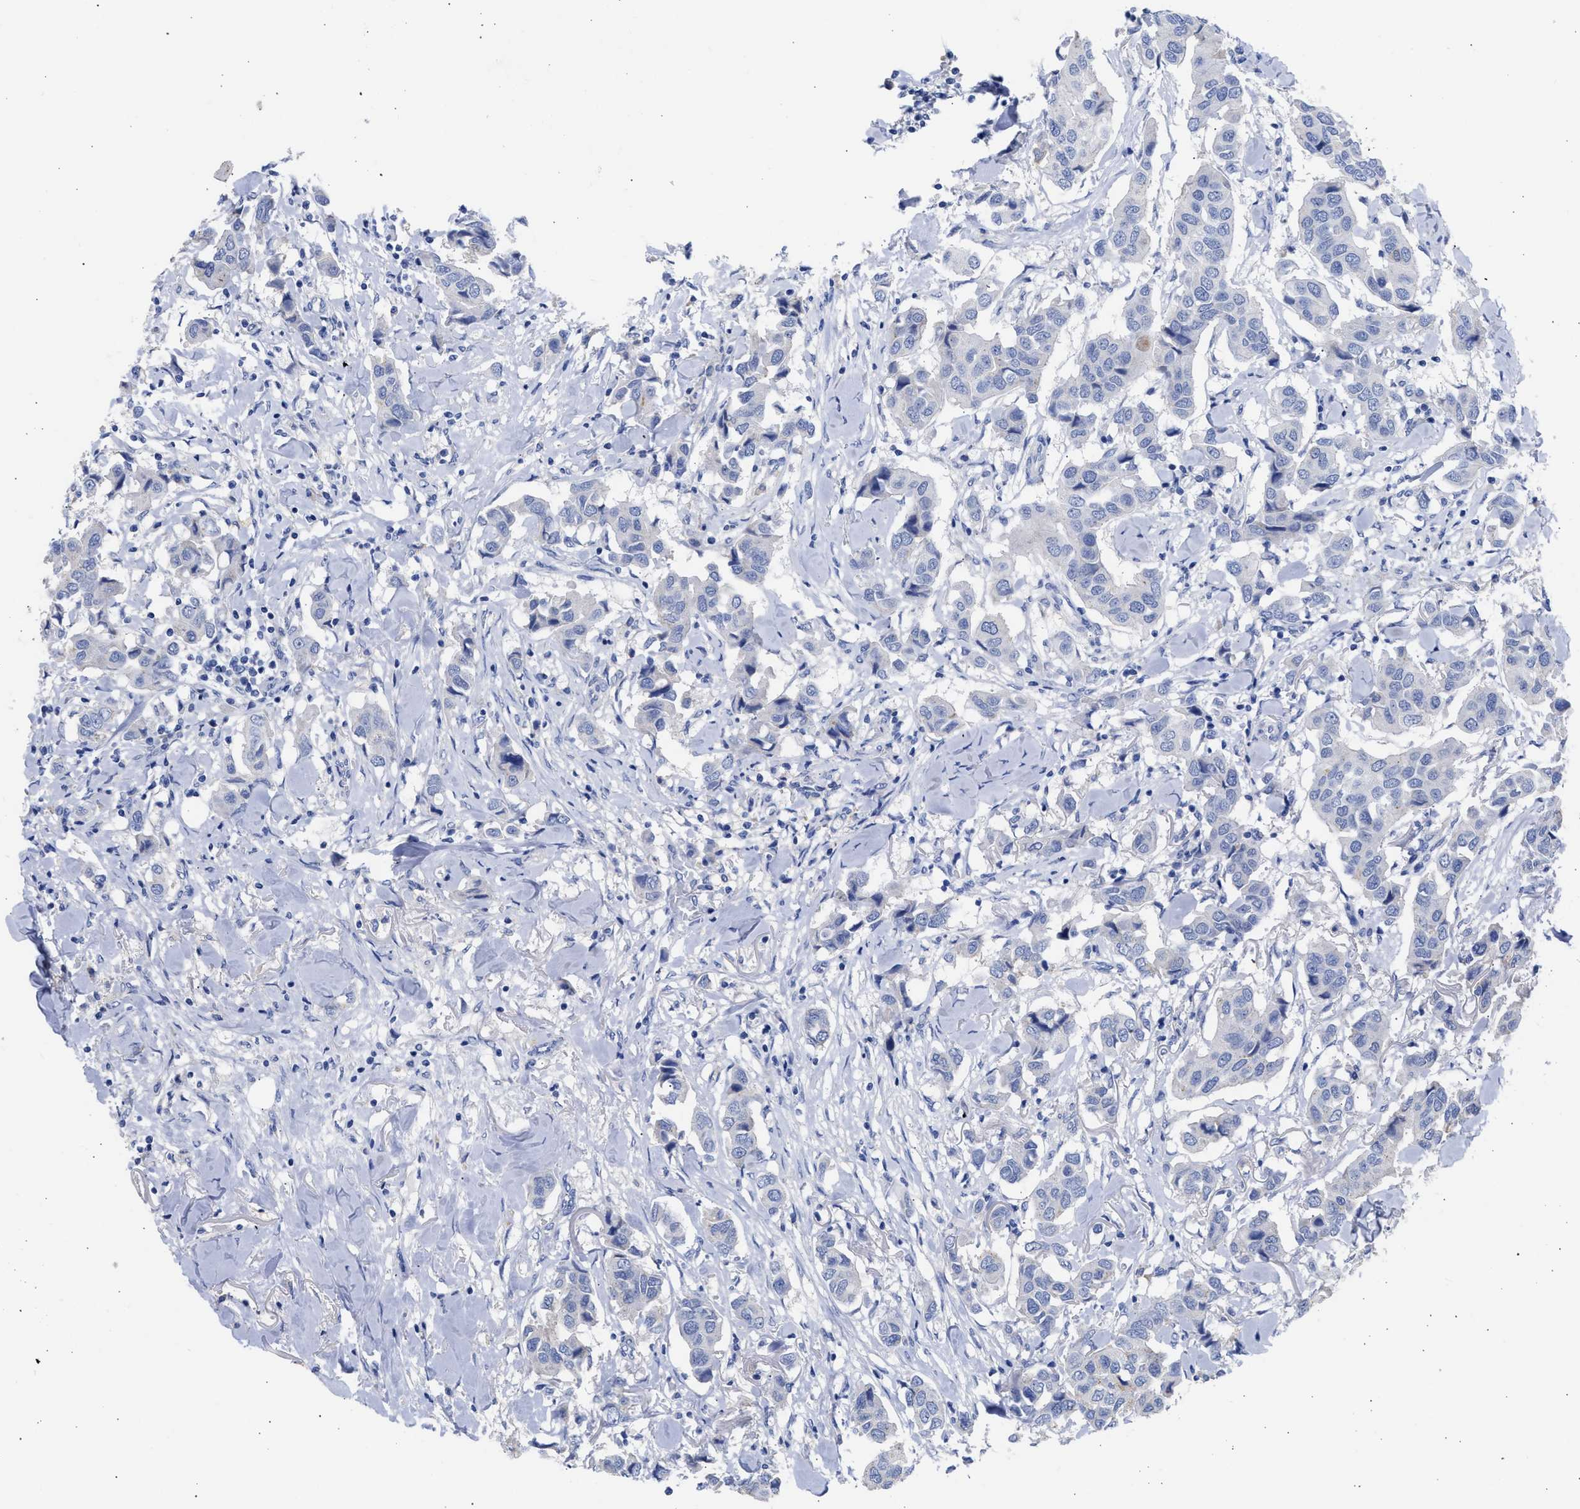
{"staining": {"intensity": "negative", "quantity": "none", "location": "none"}, "tissue": "breast cancer", "cell_type": "Tumor cells", "image_type": "cancer", "snomed": [{"axis": "morphology", "description": "Duct carcinoma"}, {"axis": "topography", "description": "Breast"}], "caption": "A micrograph of human breast cancer (infiltrating ductal carcinoma) is negative for staining in tumor cells. Brightfield microscopy of IHC stained with DAB (3,3'-diaminobenzidine) (brown) and hematoxylin (blue), captured at high magnification.", "gene": "RSPH1", "patient": {"sex": "female", "age": 80}}